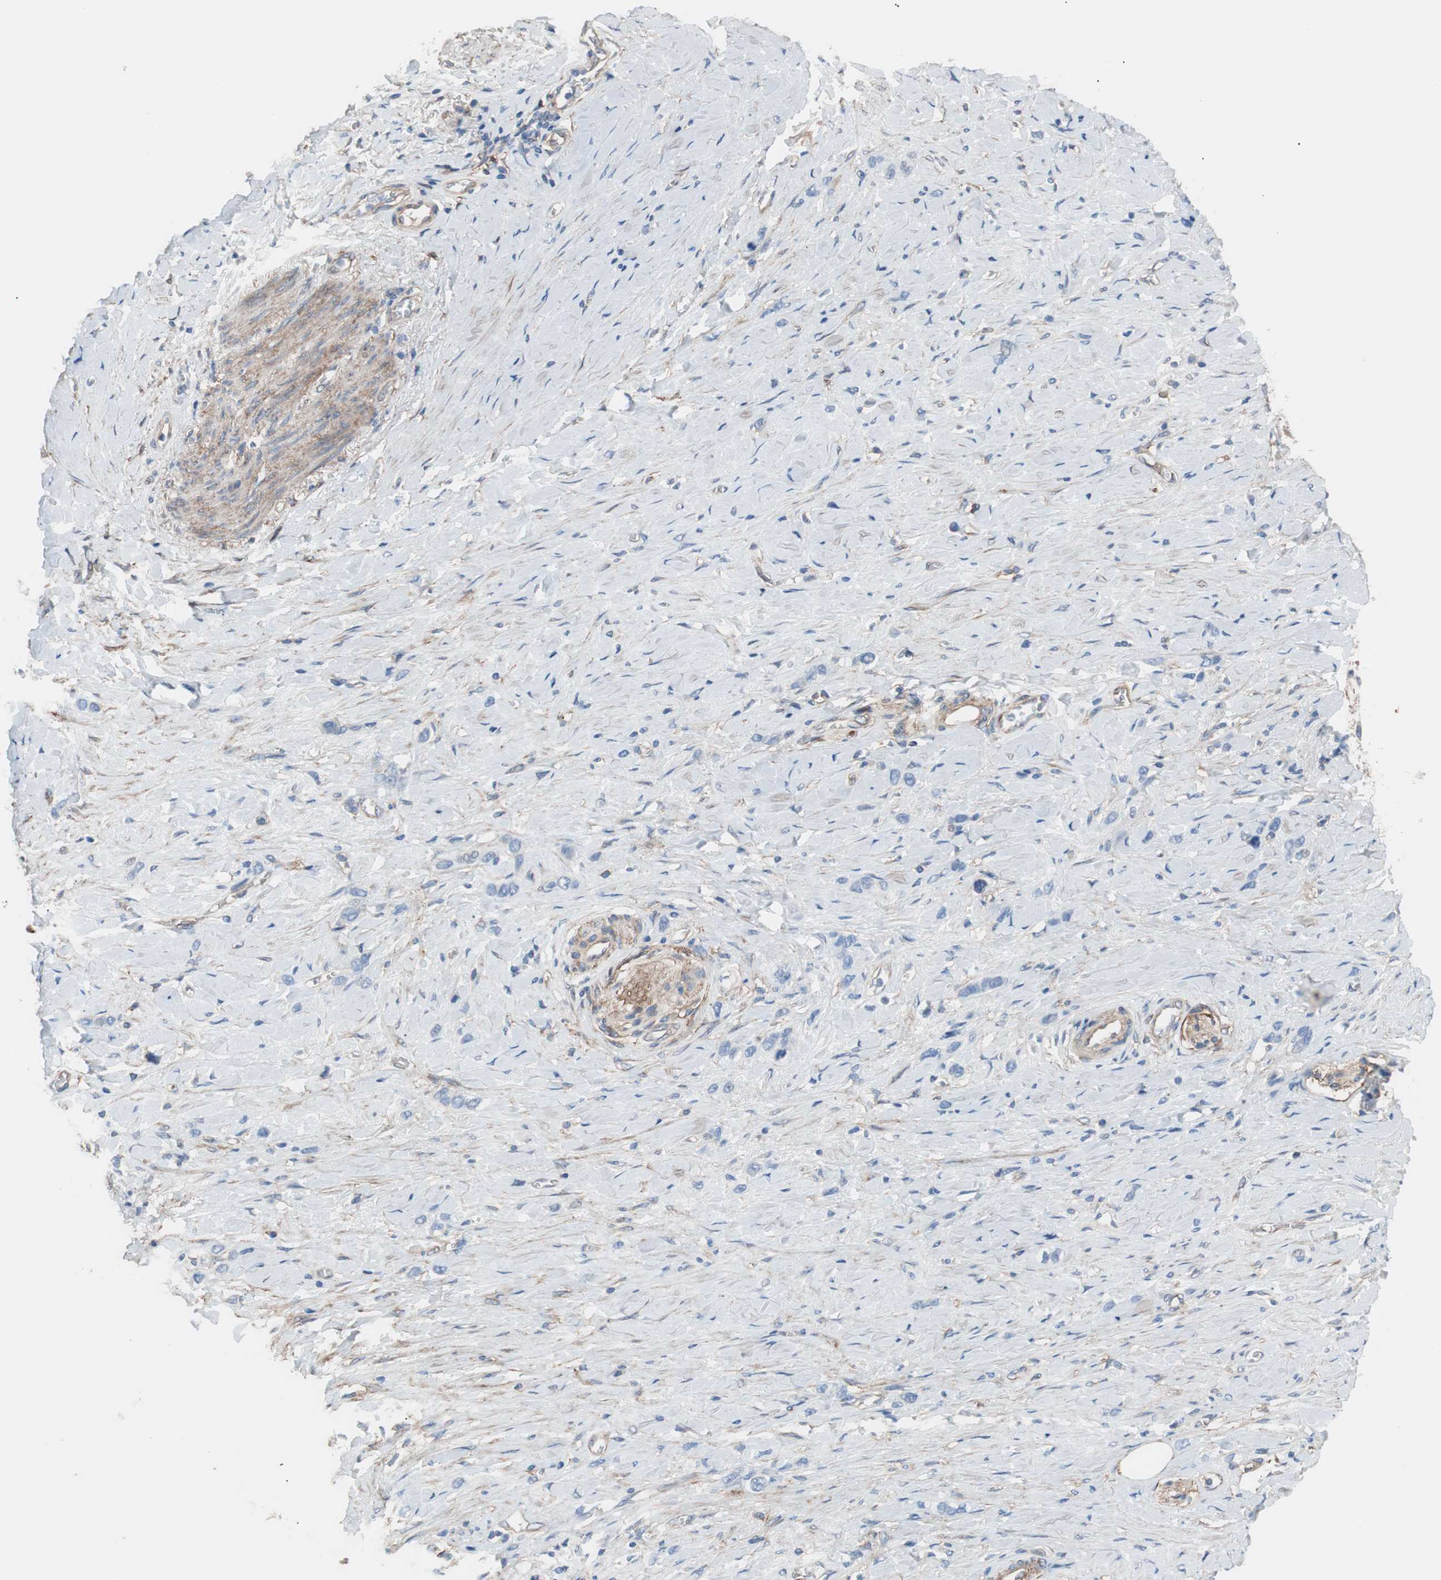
{"staining": {"intensity": "negative", "quantity": "none", "location": "none"}, "tissue": "stomach cancer", "cell_type": "Tumor cells", "image_type": "cancer", "snomed": [{"axis": "morphology", "description": "Normal tissue, NOS"}, {"axis": "morphology", "description": "Adenocarcinoma, NOS"}, {"axis": "morphology", "description": "Adenocarcinoma, High grade"}, {"axis": "topography", "description": "Stomach, upper"}, {"axis": "topography", "description": "Stomach"}], "caption": "A high-resolution image shows IHC staining of stomach cancer, which exhibits no significant staining in tumor cells.", "gene": "CD81", "patient": {"sex": "female", "age": 65}}